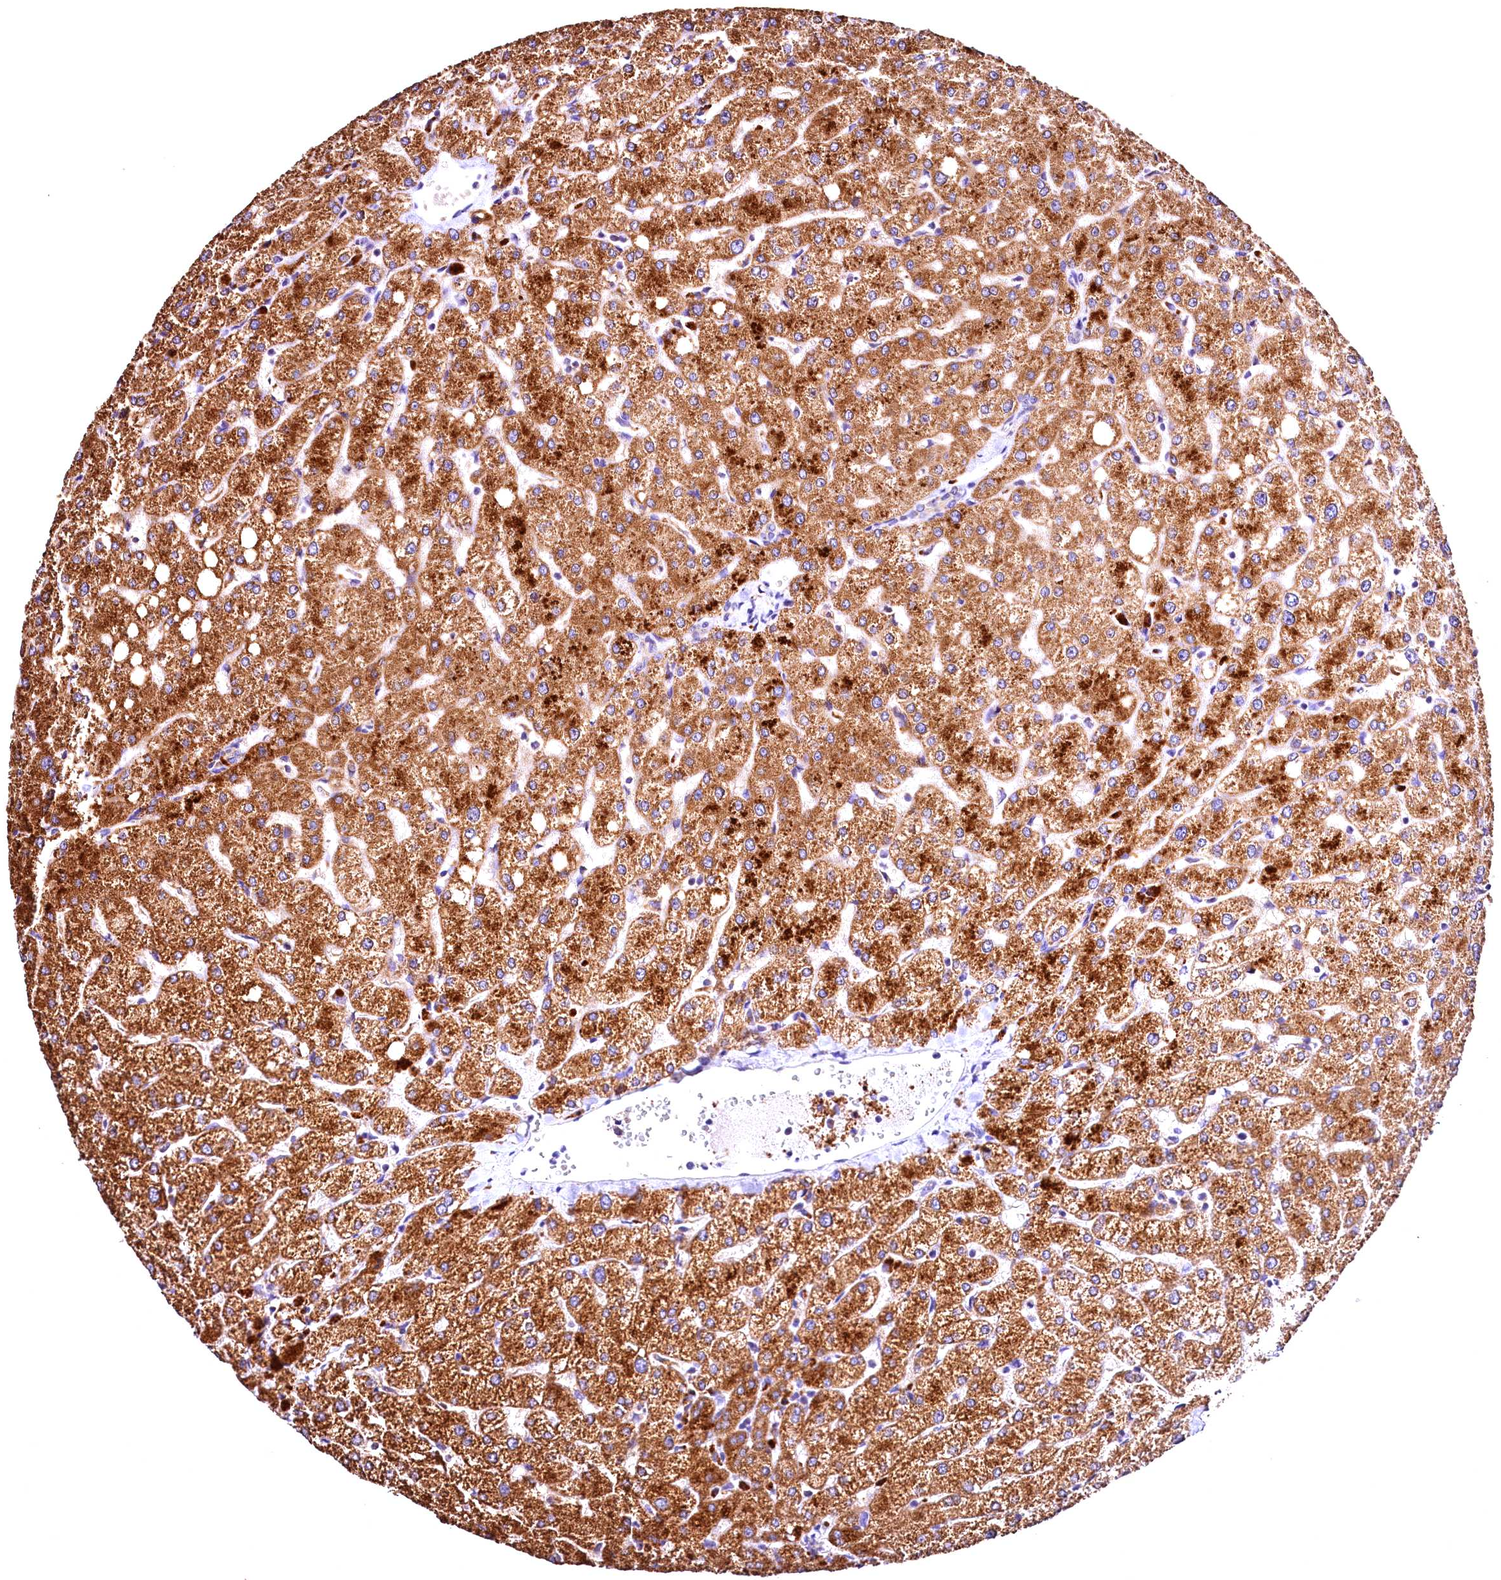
{"staining": {"intensity": "weak", "quantity": "<25%", "location": "cytoplasmic/membranous"}, "tissue": "liver", "cell_type": "Cholangiocytes", "image_type": "normal", "snomed": [{"axis": "morphology", "description": "Normal tissue, NOS"}, {"axis": "topography", "description": "Liver"}], "caption": "Liver was stained to show a protein in brown. There is no significant positivity in cholangiocytes. (DAB immunohistochemistry (IHC) with hematoxylin counter stain).", "gene": "ACAA2", "patient": {"sex": "female", "age": 54}}